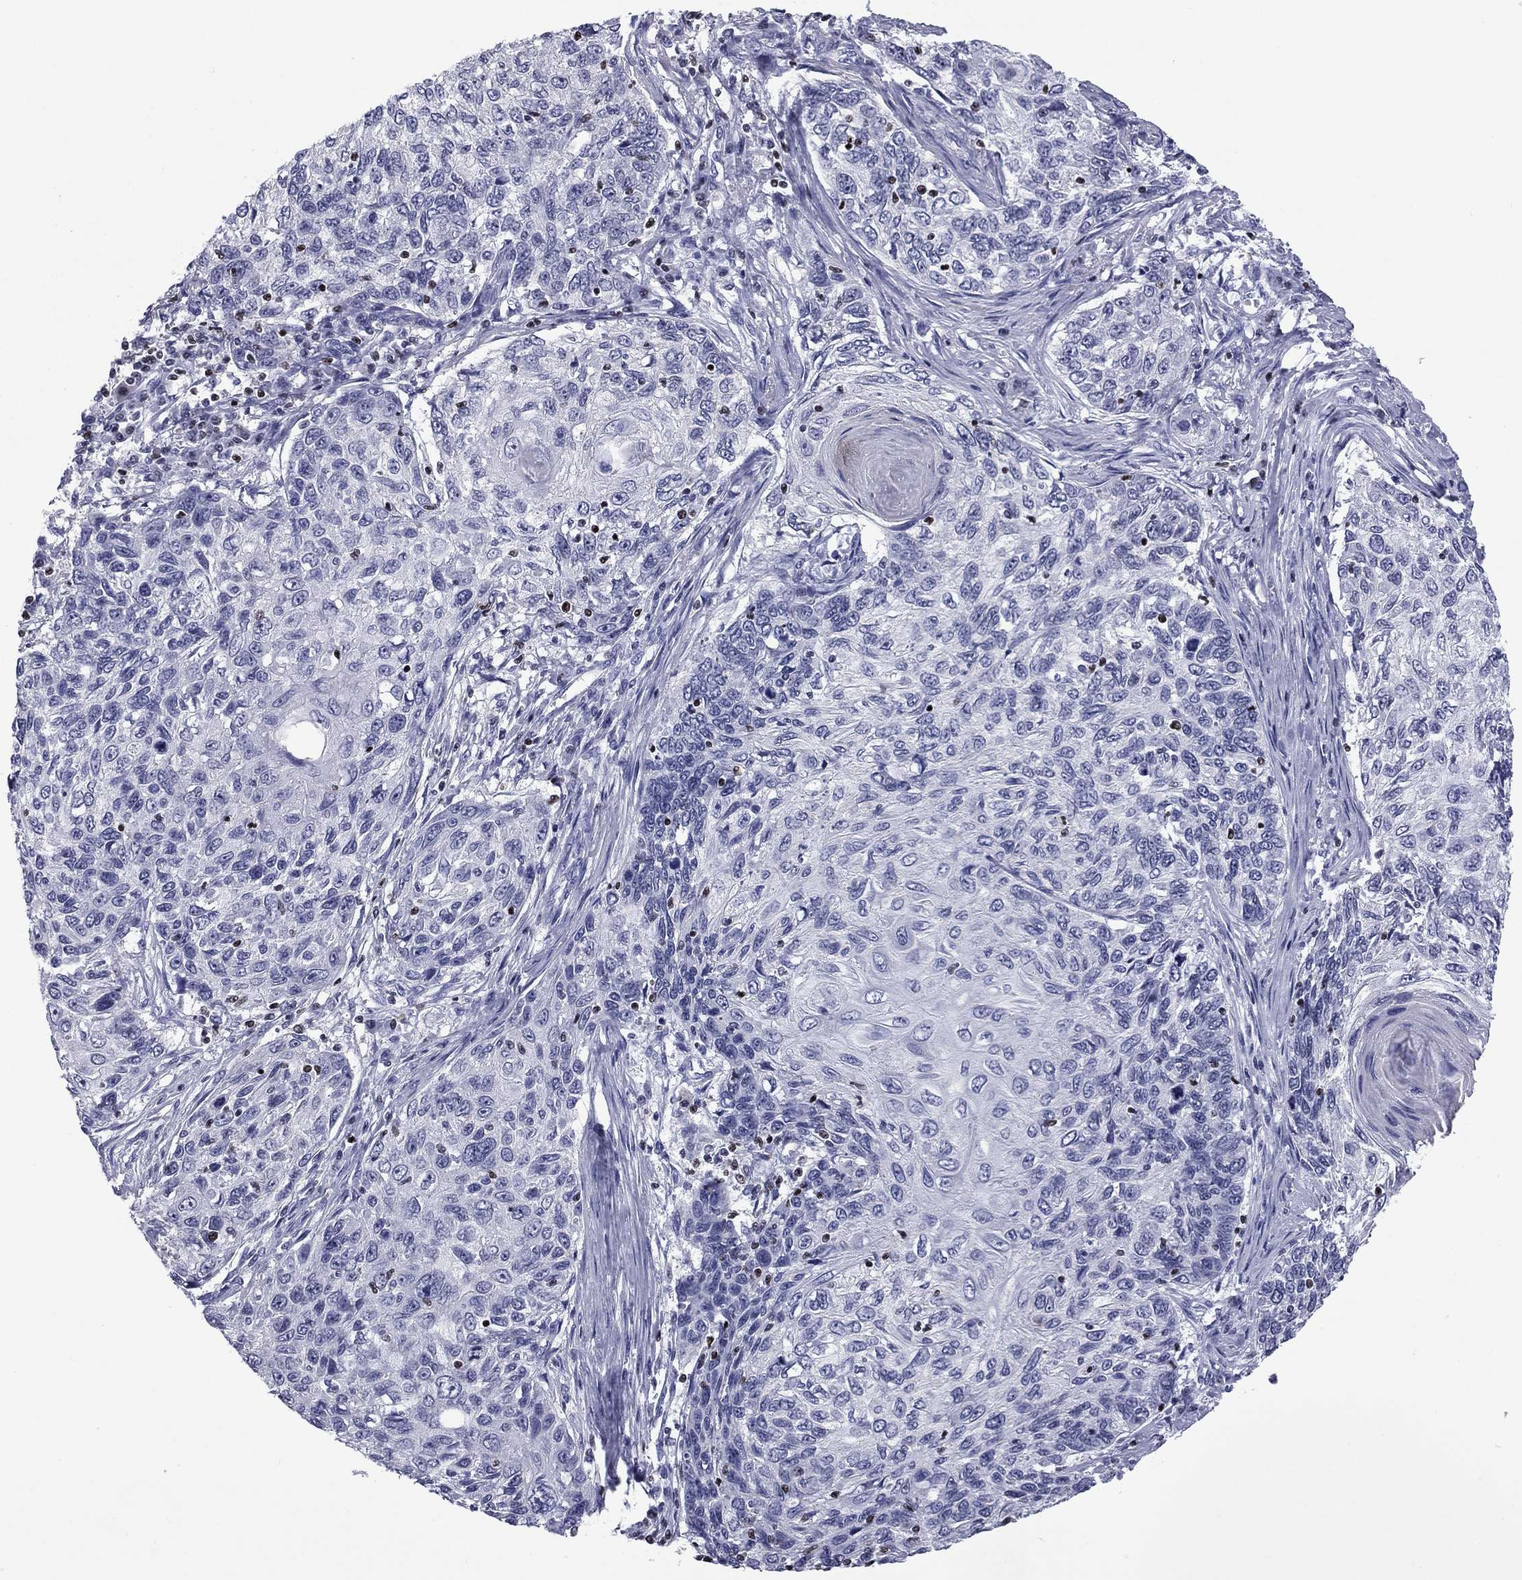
{"staining": {"intensity": "negative", "quantity": "none", "location": "none"}, "tissue": "skin cancer", "cell_type": "Tumor cells", "image_type": "cancer", "snomed": [{"axis": "morphology", "description": "Squamous cell carcinoma, NOS"}, {"axis": "topography", "description": "Skin"}], "caption": "Tumor cells are negative for protein expression in human skin cancer (squamous cell carcinoma).", "gene": "IKZF3", "patient": {"sex": "male", "age": 92}}